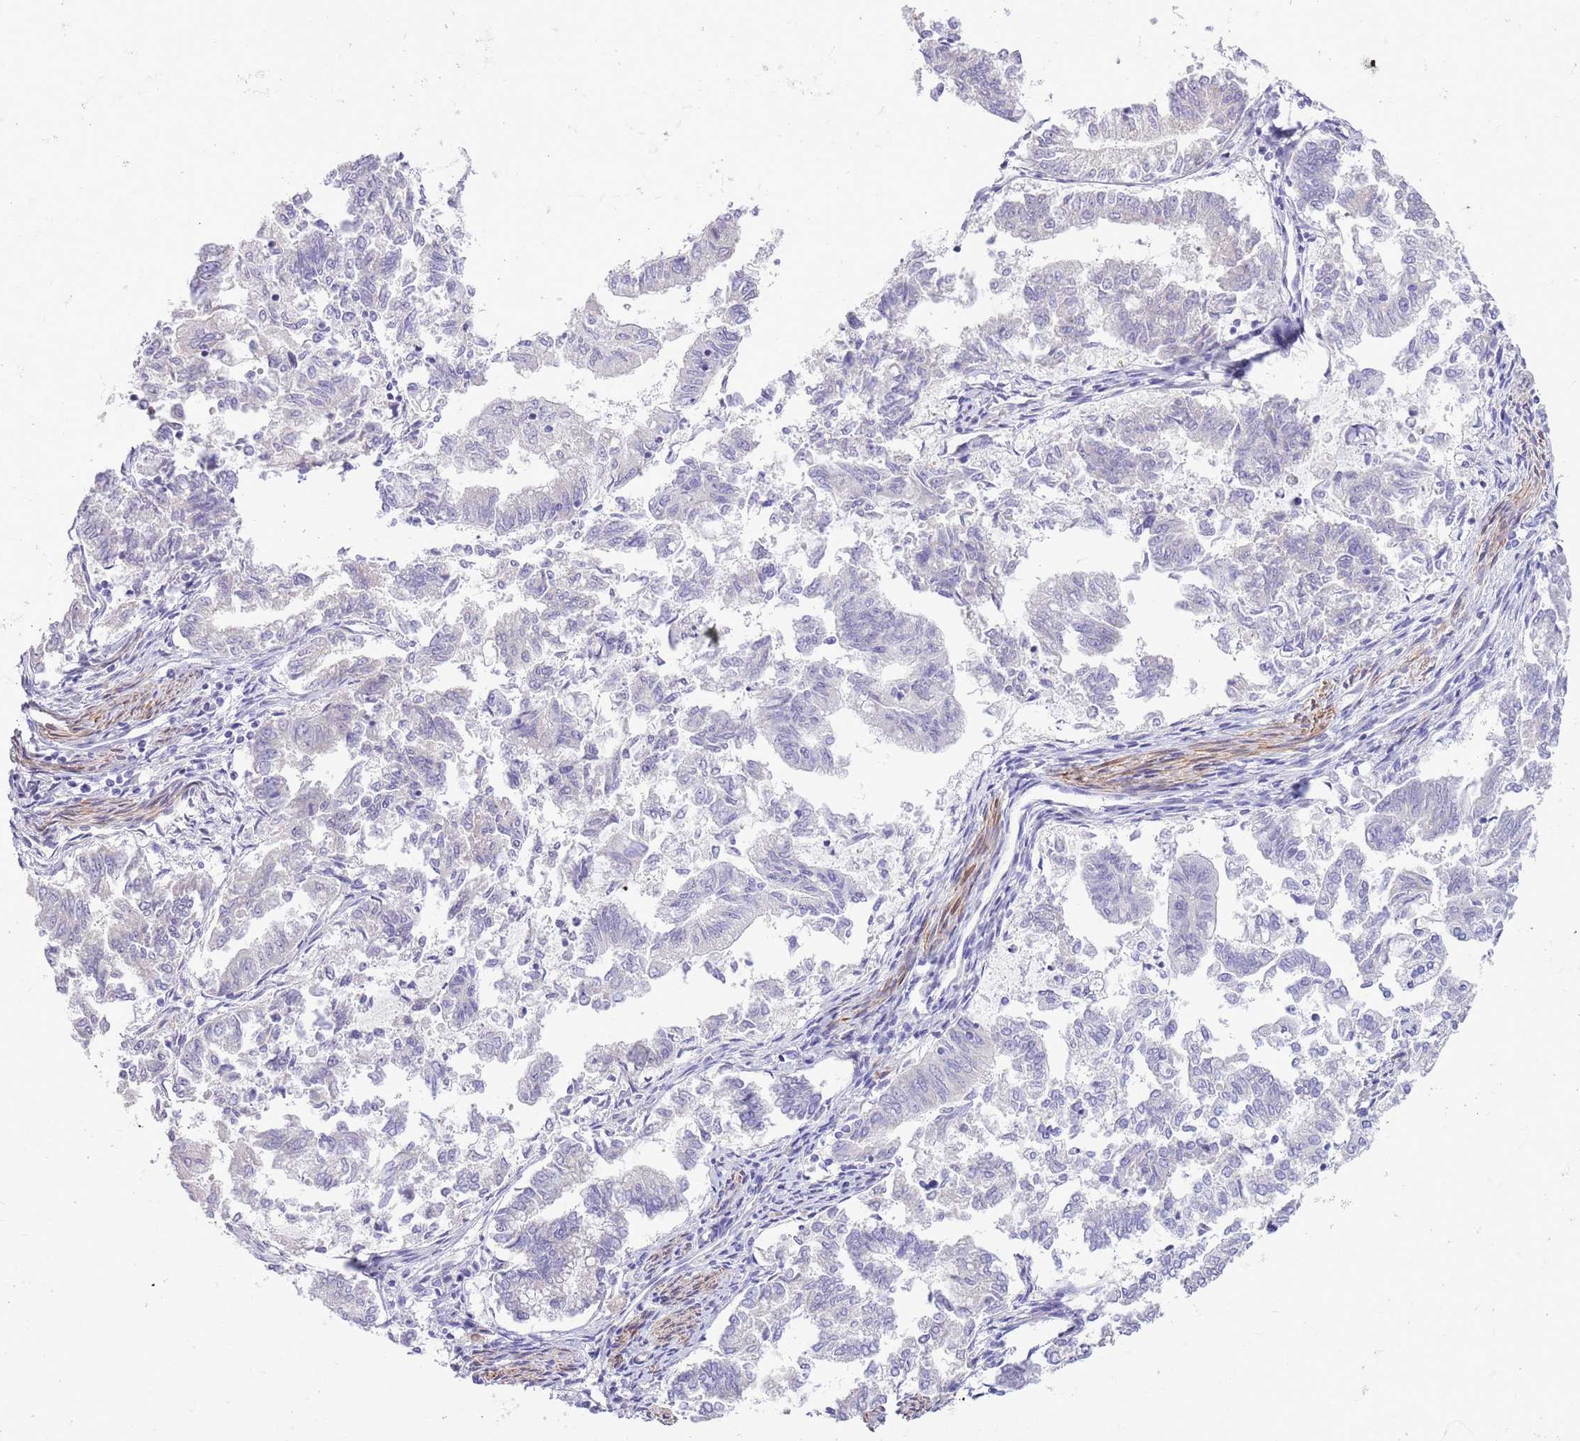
{"staining": {"intensity": "negative", "quantity": "none", "location": "none"}, "tissue": "endometrial cancer", "cell_type": "Tumor cells", "image_type": "cancer", "snomed": [{"axis": "morphology", "description": "Adenocarcinoma, NOS"}, {"axis": "topography", "description": "Endometrium"}], "caption": "There is no significant staining in tumor cells of endometrial cancer.", "gene": "ZC4H2", "patient": {"sex": "female", "age": 79}}